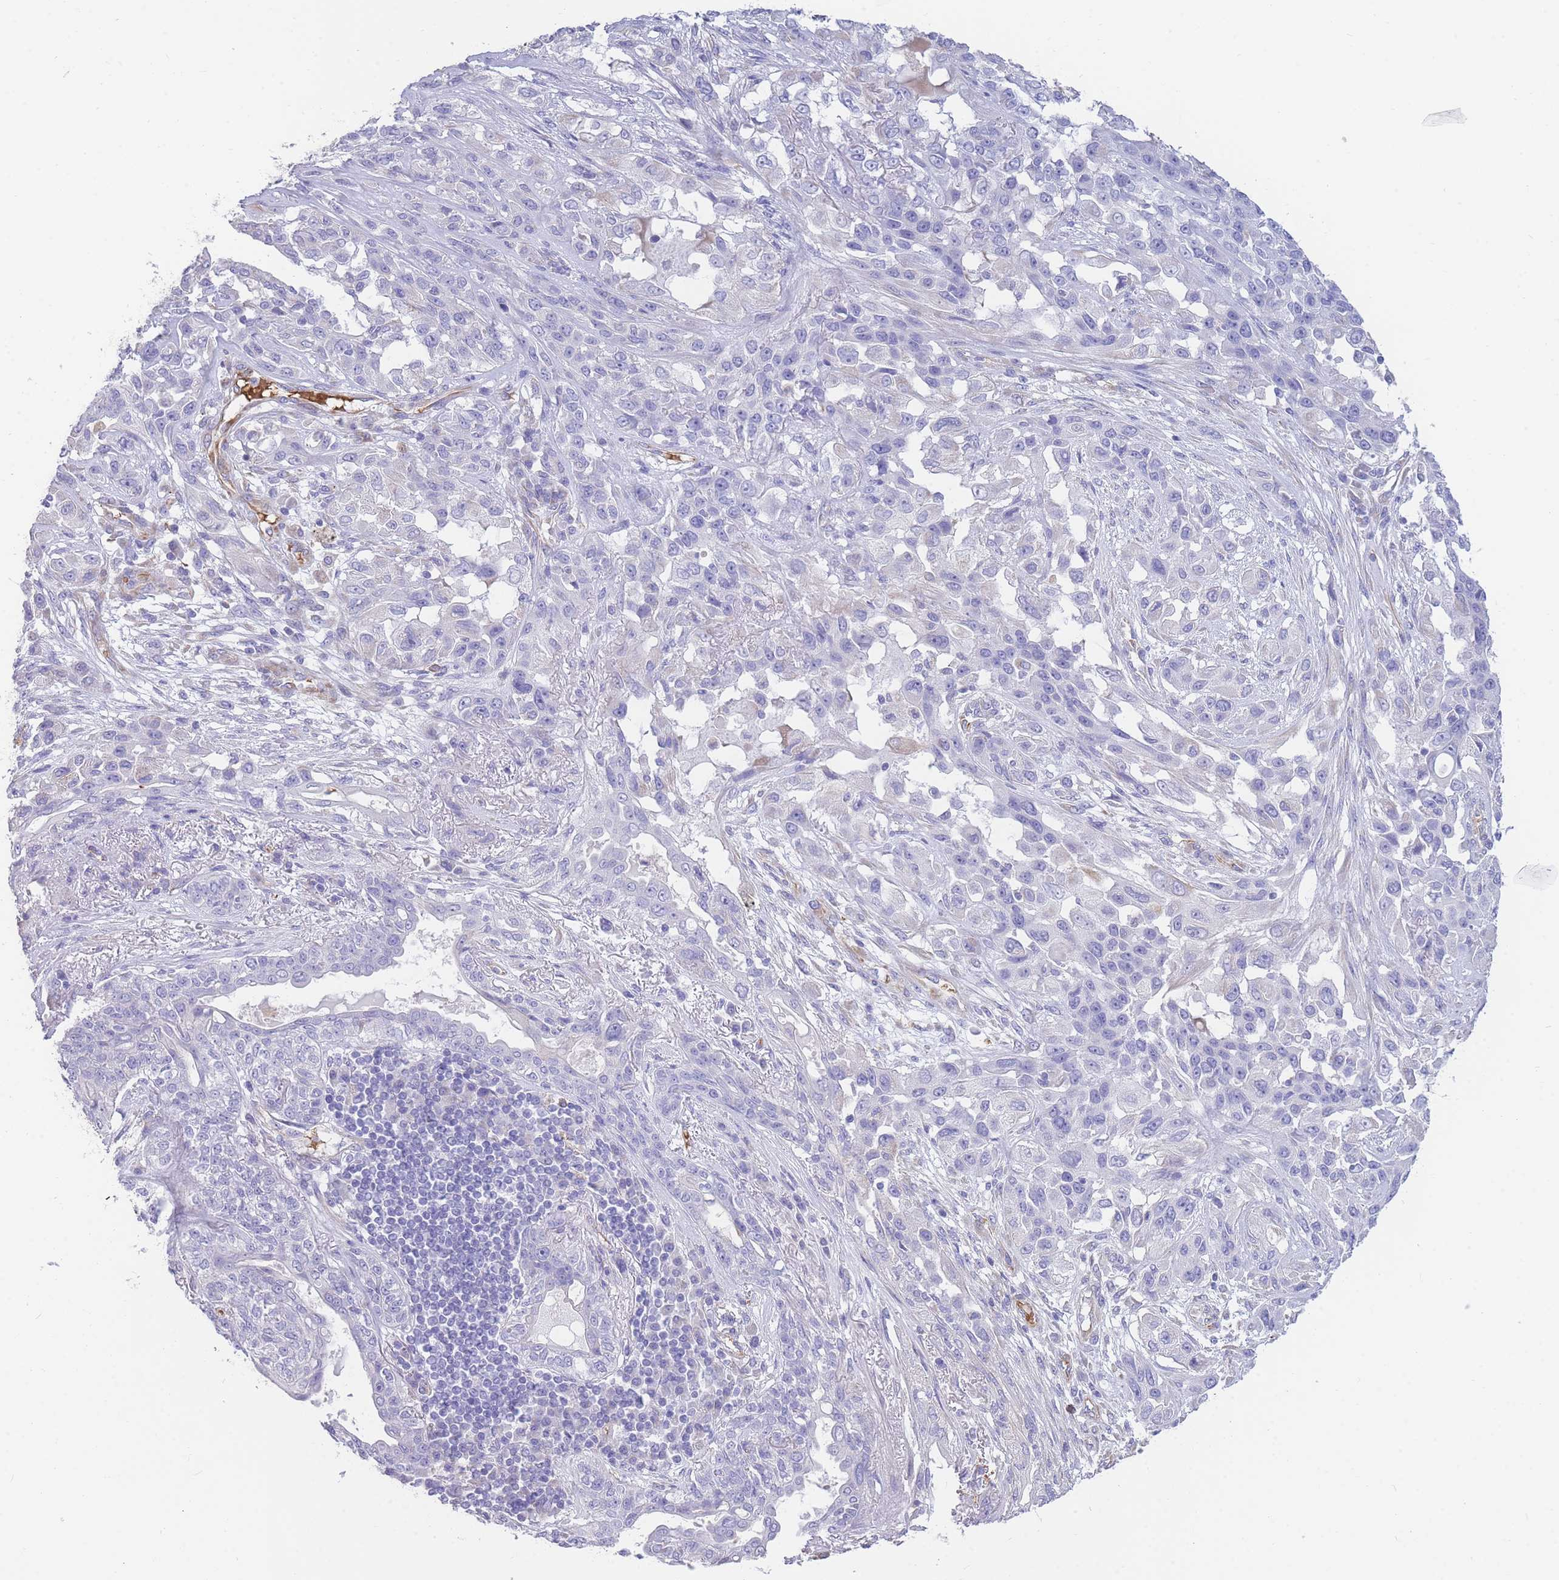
{"staining": {"intensity": "negative", "quantity": "none", "location": "none"}, "tissue": "lung cancer", "cell_type": "Tumor cells", "image_type": "cancer", "snomed": [{"axis": "morphology", "description": "Squamous cell carcinoma, NOS"}, {"axis": "topography", "description": "Lung"}], "caption": "Squamous cell carcinoma (lung) stained for a protein using immunohistochemistry (IHC) reveals no expression tumor cells.", "gene": "ANKRD53", "patient": {"sex": "female", "age": 70}}